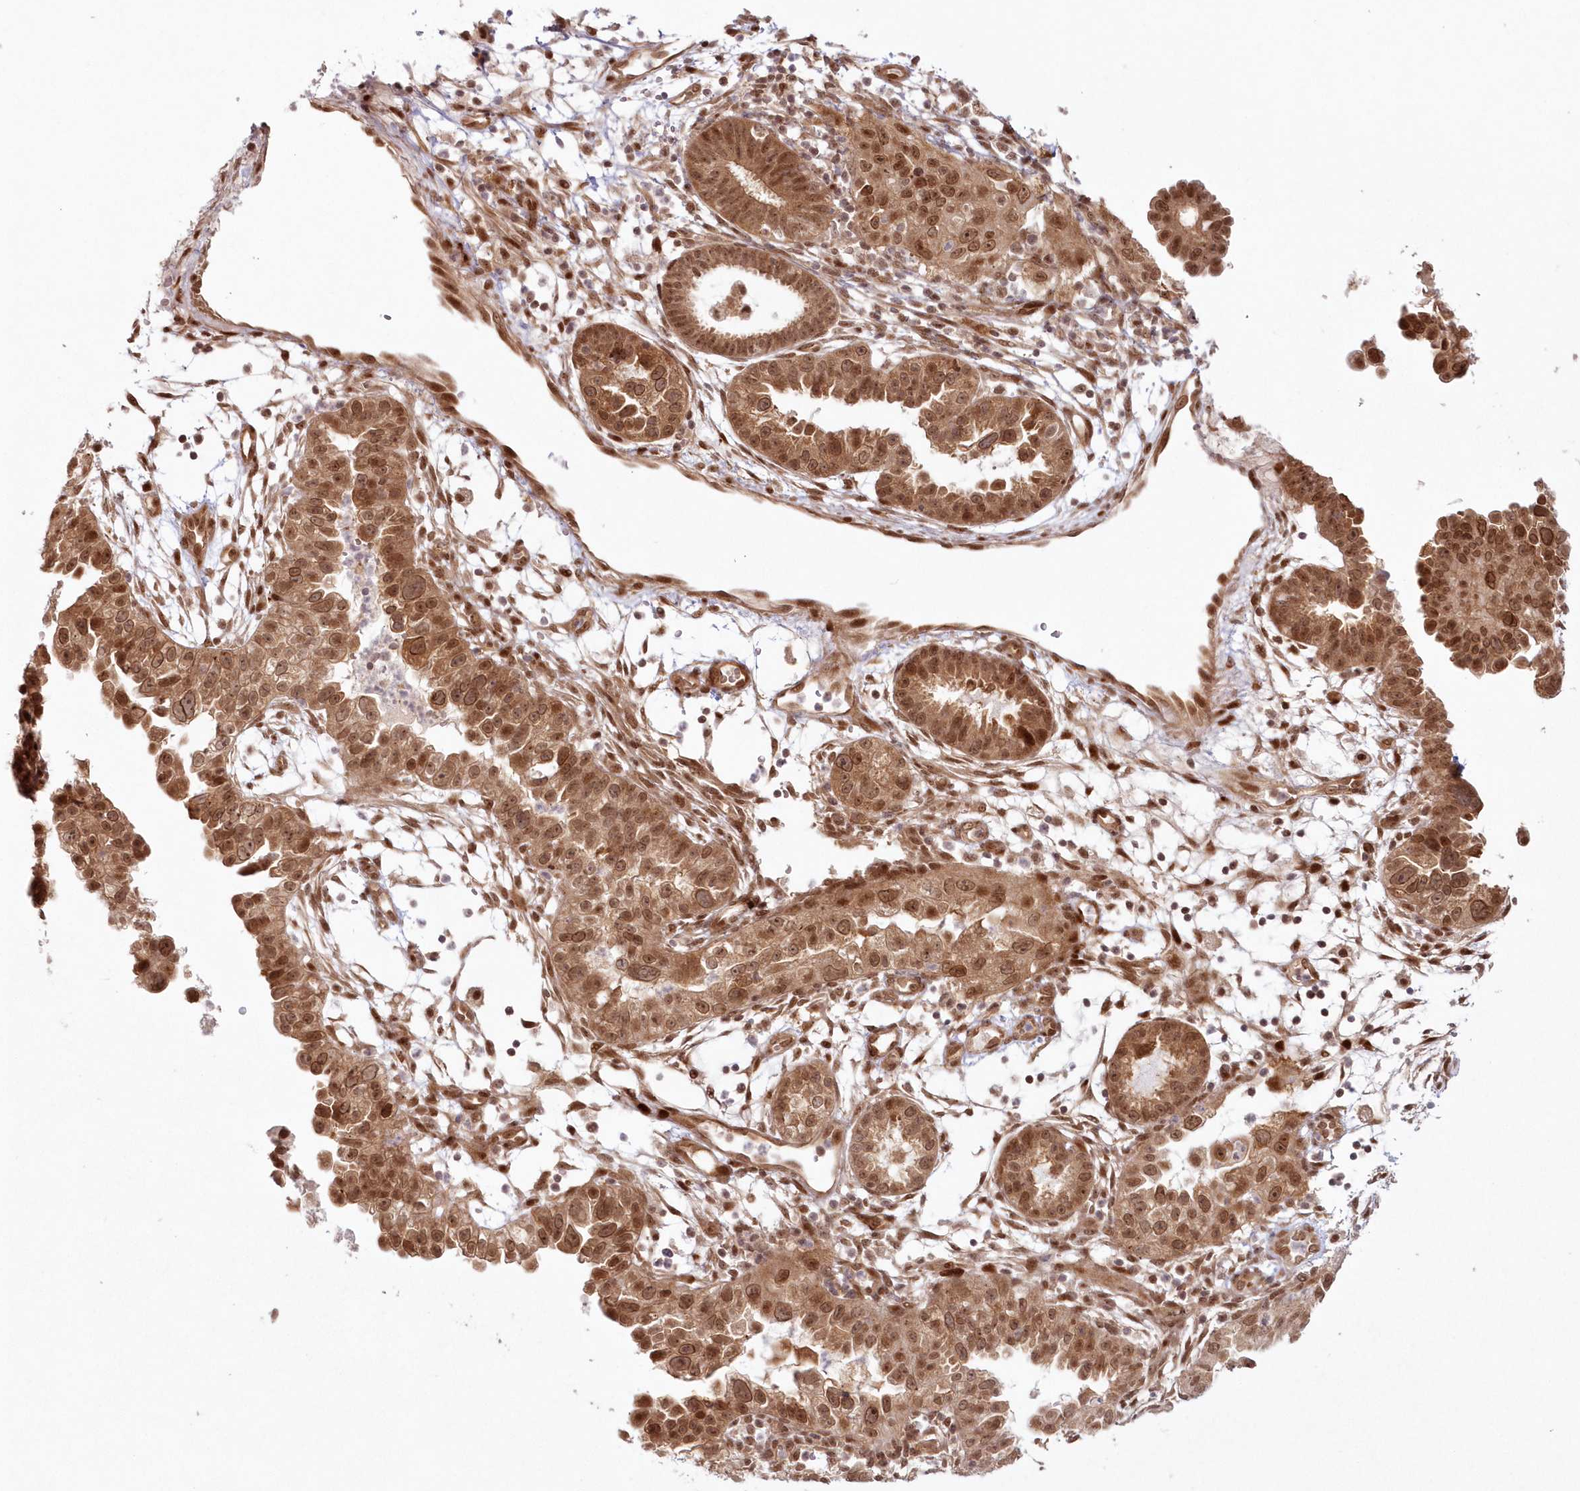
{"staining": {"intensity": "moderate", "quantity": ">75%", "location": "cytoplasmic/membranous,nuclear"}, "tissue": "endometrial cancer", "cell_type": "Tumor cells", "image_type": "cancer", "snomed": [{"axis": "morphology", "description": "Adenocarcinoma, NOS"}, {"axis": "topography", "description": "Endometrium"}], "caption": "DAB (3,3'-diaminobenzidine) immunohistochemical staining of adenocarcinoma (endometrial) demonstrates moderate cytoplasmic/membranous and nuclear protein staining in approximately >75% of tumor cells.", "gene": "TOGARAM2", "patient": {"sex": "female", "age": 85}}